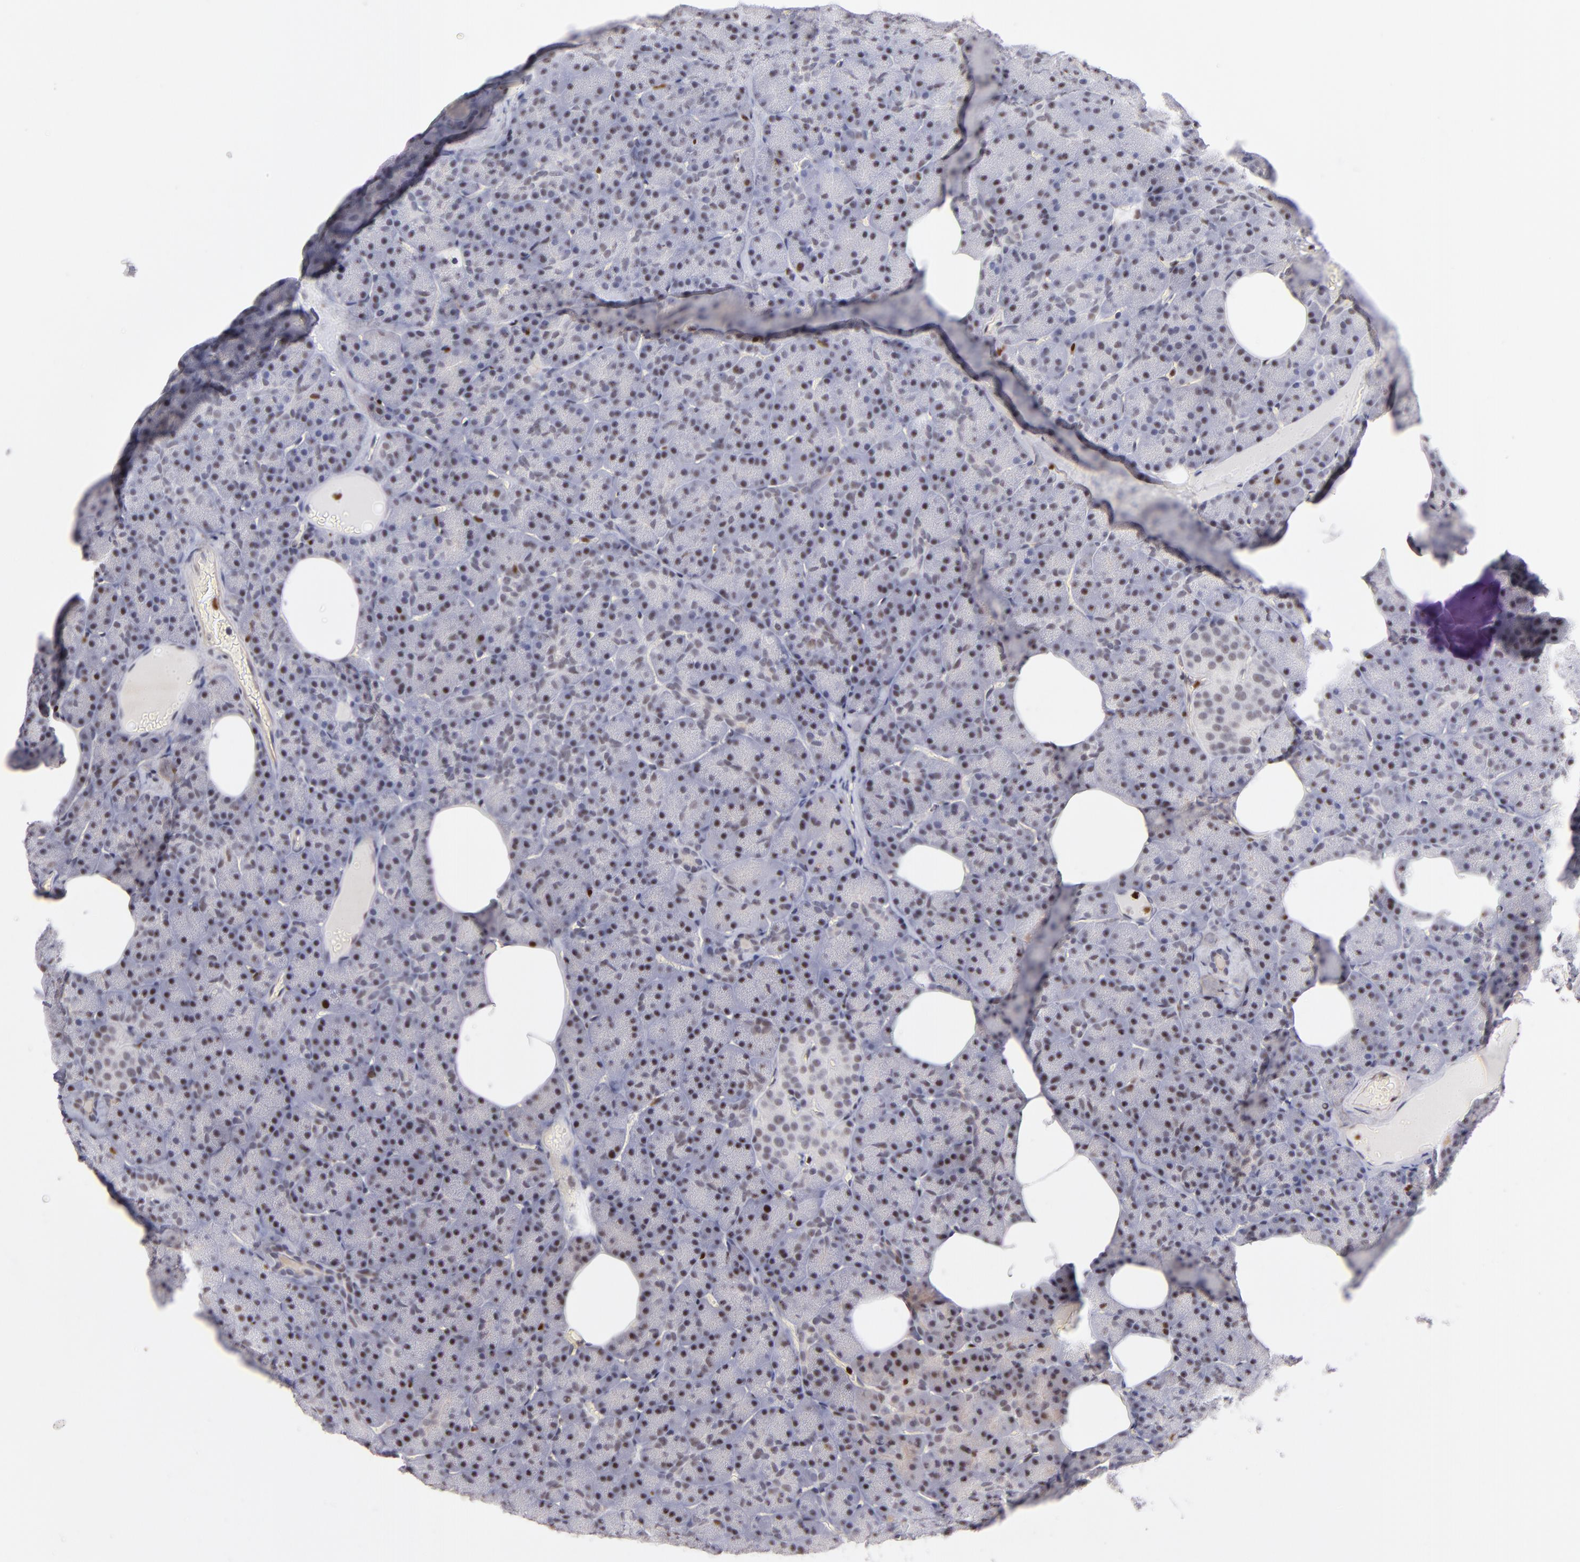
{"staining": {"intensity": "moderate", "quantity": "25%-75%", "location": "nuclear"}, "tissue": "pancreas", "cell_type": "Exocrine glandular cells", "image_type": "normal", "snomed": [{"axis": "morphology", "description": "Normal tissue, NOS"}, {"axis": "topography", "description": "Pancreas"}], "caption": "Immunohistochemical staining of normal human pancreas demonstrates medium levels of moderate nuclear staining in approximately 25%-75% of exocrine glandular cells.", "gene": "POLA1", "patient": {"sex": "female", "age": 35}}